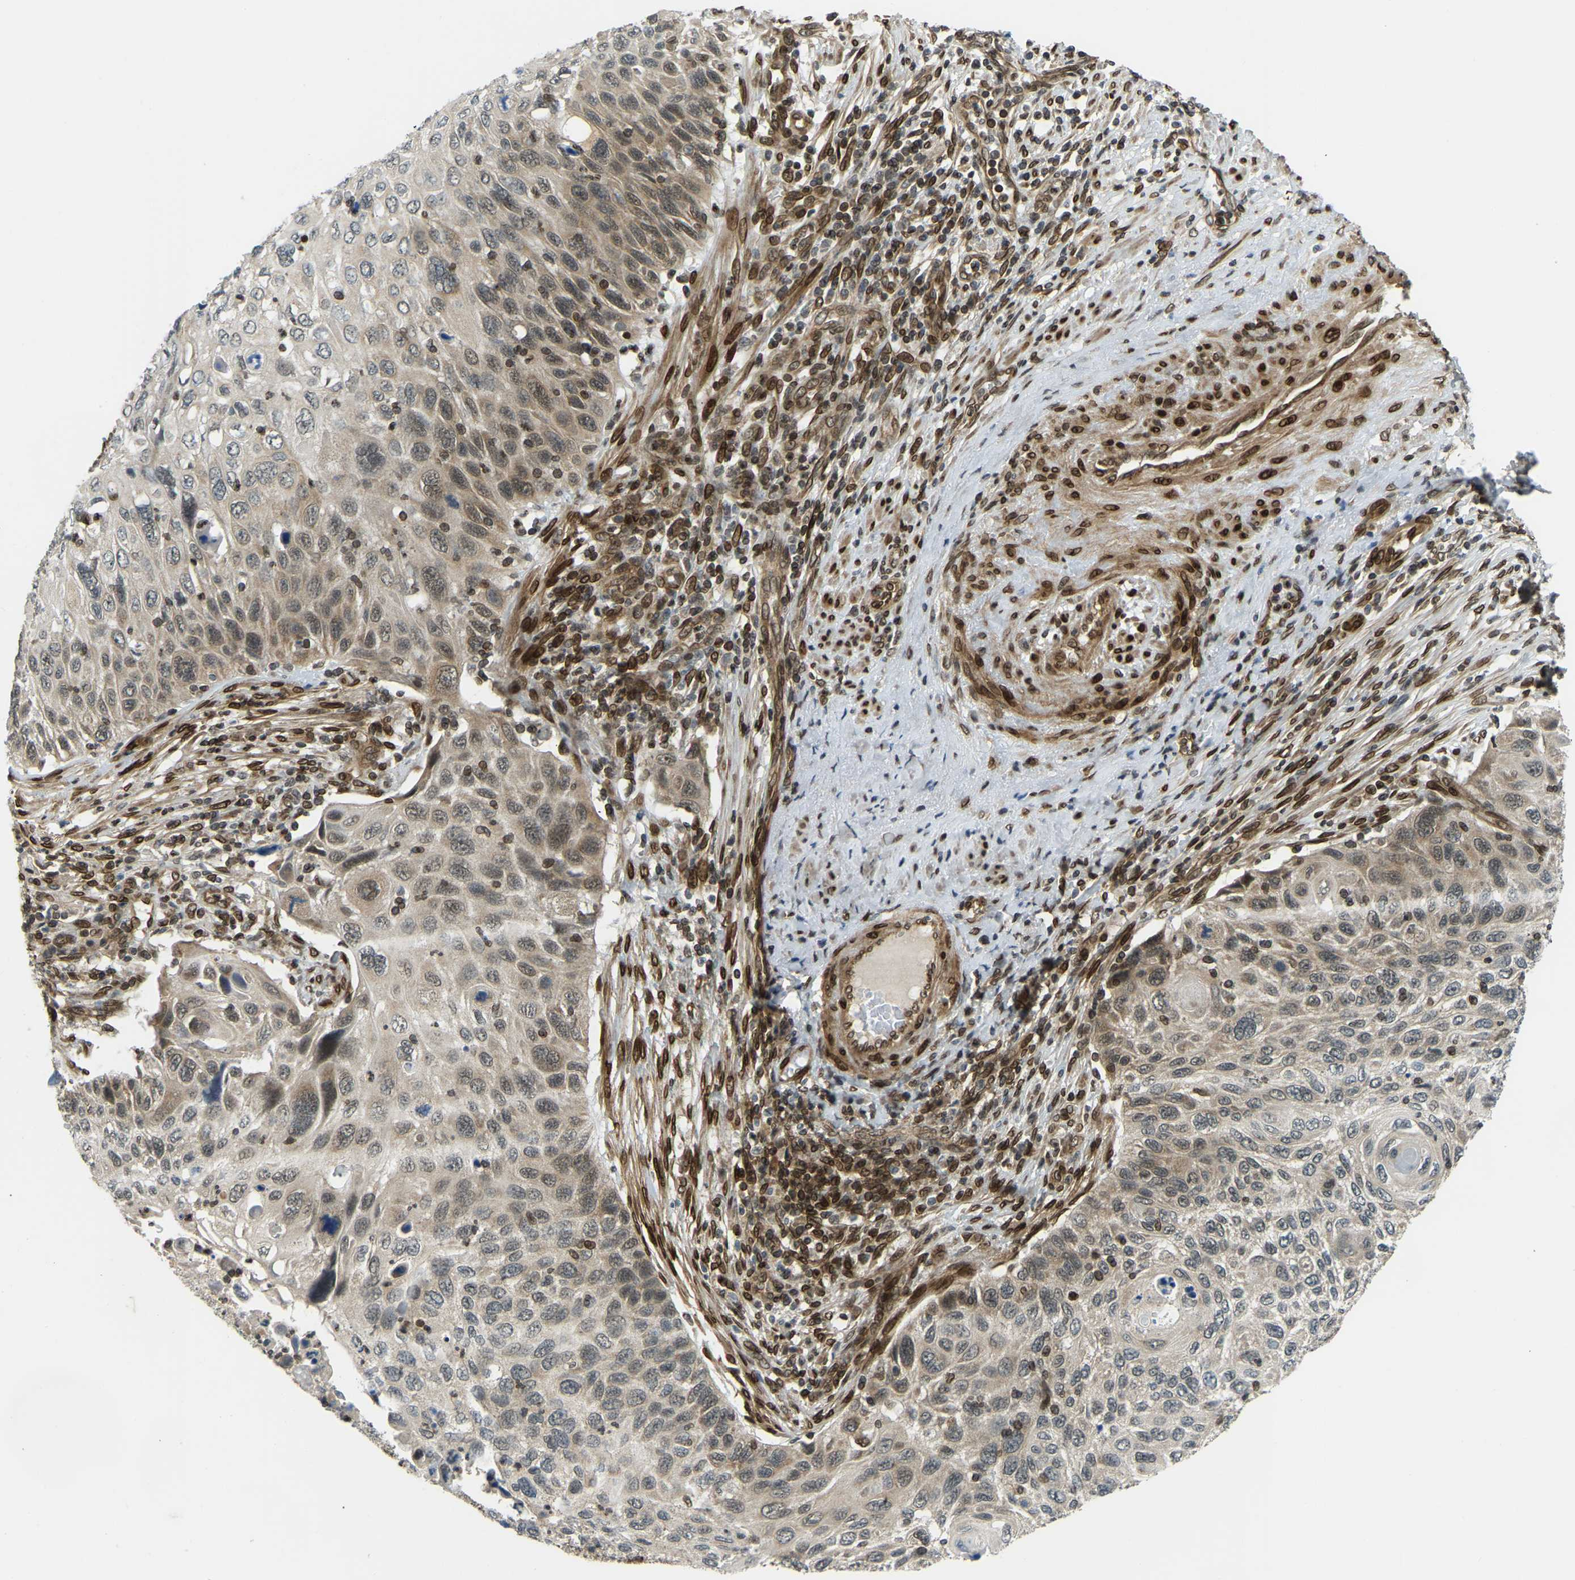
{"staining": {"intensity": "weak", "quantity": ">75%", "location": "cytoplasmic/membranous,nuclear"}, "tissue": "cervical cancer", "cell_type": "Tumor cells", "image_type": "cancer", "snomed": [{"axis": "morphology", "description": "Squamous cell carcinoma, NOS"}, {"axis": "topography", "description": "Cervix"}], "caption": "IHC of human cervical cancer reveals low levels of weak cytoplasmic/membranous and nuclear expression in approximately >75% of tumor cells. The protein of interest is stained brown, and the nuclei are stained in blue (DAB IHC with brightfield microscopy, high magnification).", "gene": "SYNE1", "patient": {"sex": "female", "age": 70}}